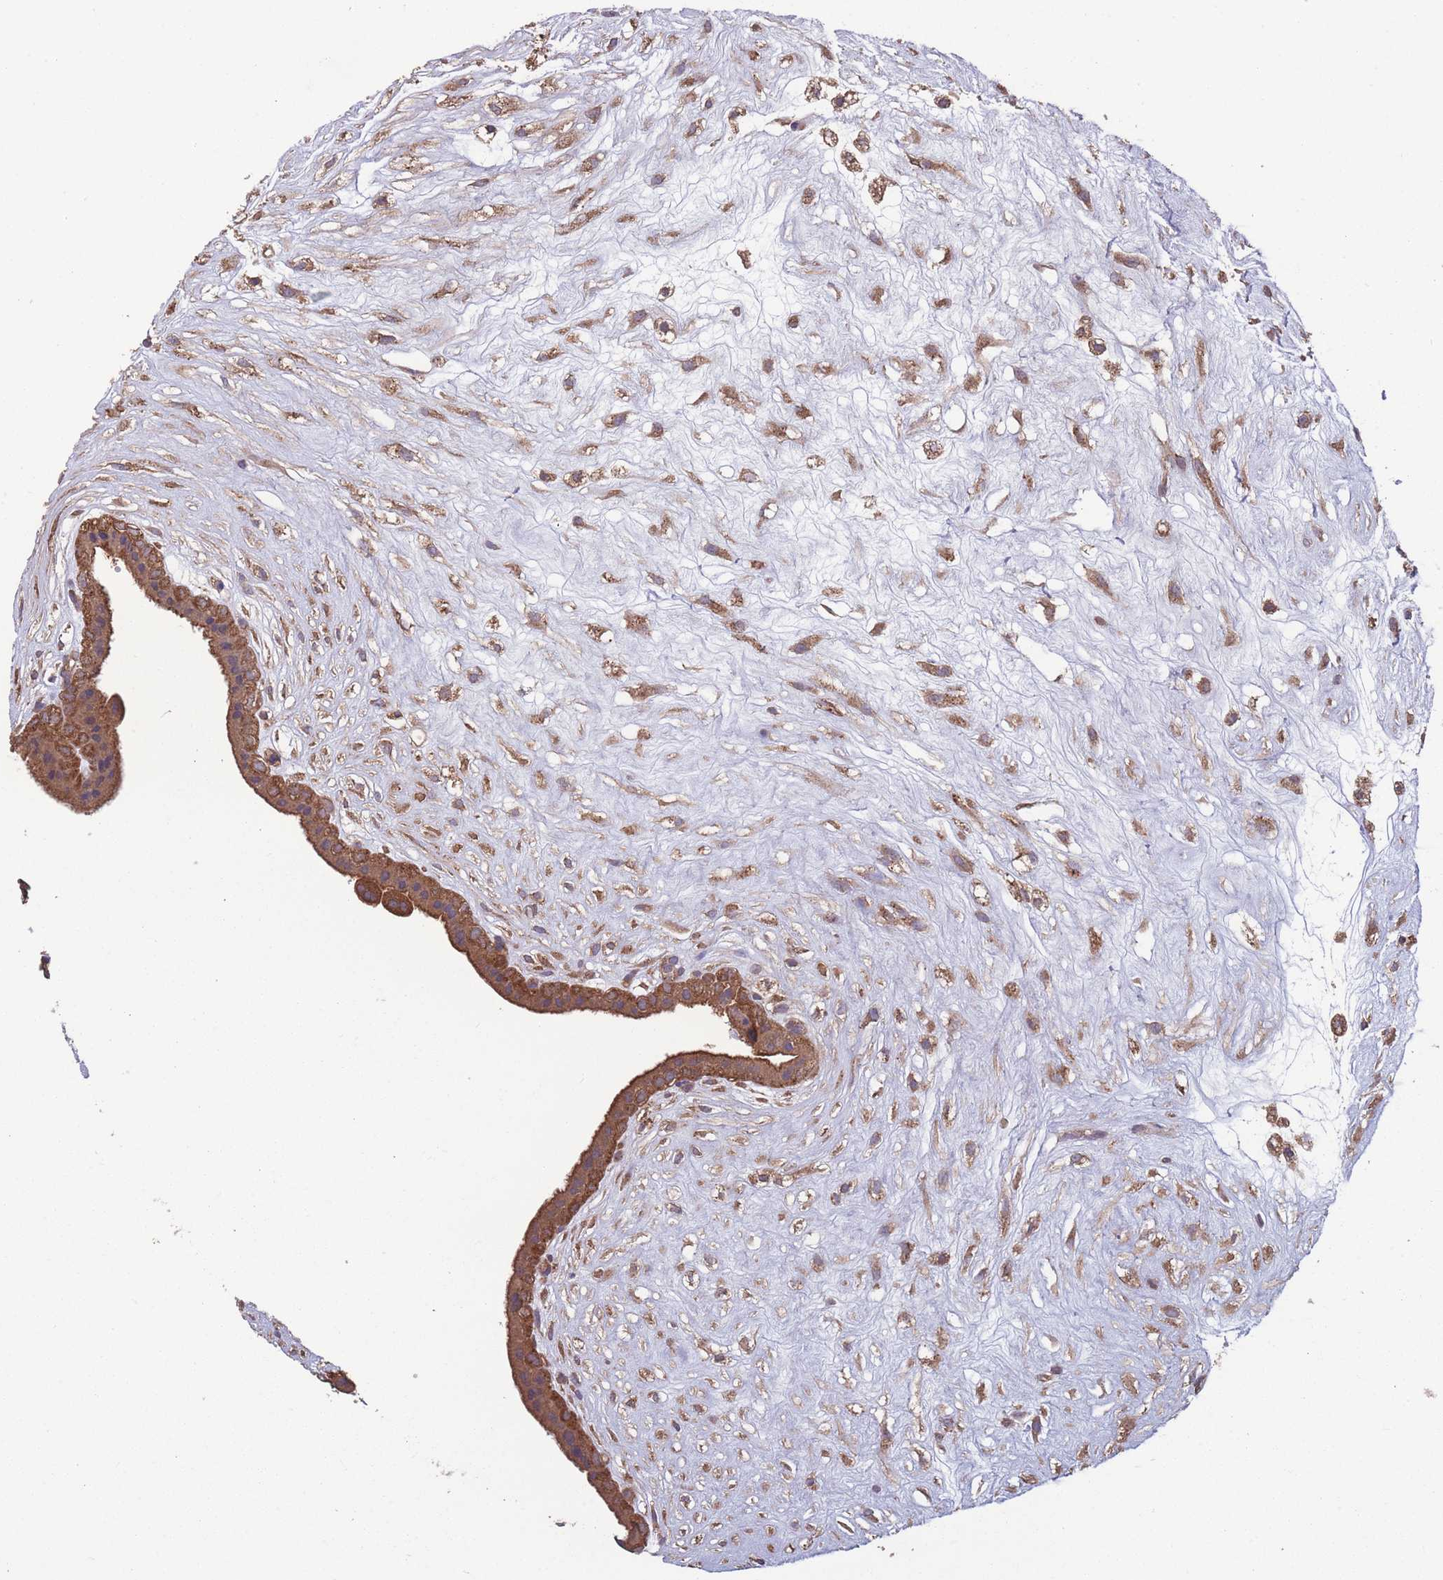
{"staining": {"intensity": "moderate", "quantity": ">75%", "location": "cytoplasmic/membranous"}, "tissue": "placenta", "cell_type": "Decidual cells", "image_type": "normal", "snomed": [{"axis": "morphology", "description": "Normal tissue, NOS"}, {"axis": "topography", "description": "Placenta"}], "caption": "Immunohistochemical staining of normal human placenta displays moderate cytoplasmic/membranous protein staining in about >75% of decidual cells.", "gene": "ZPR1", "patient": {"sex": "female", "age": 18}}